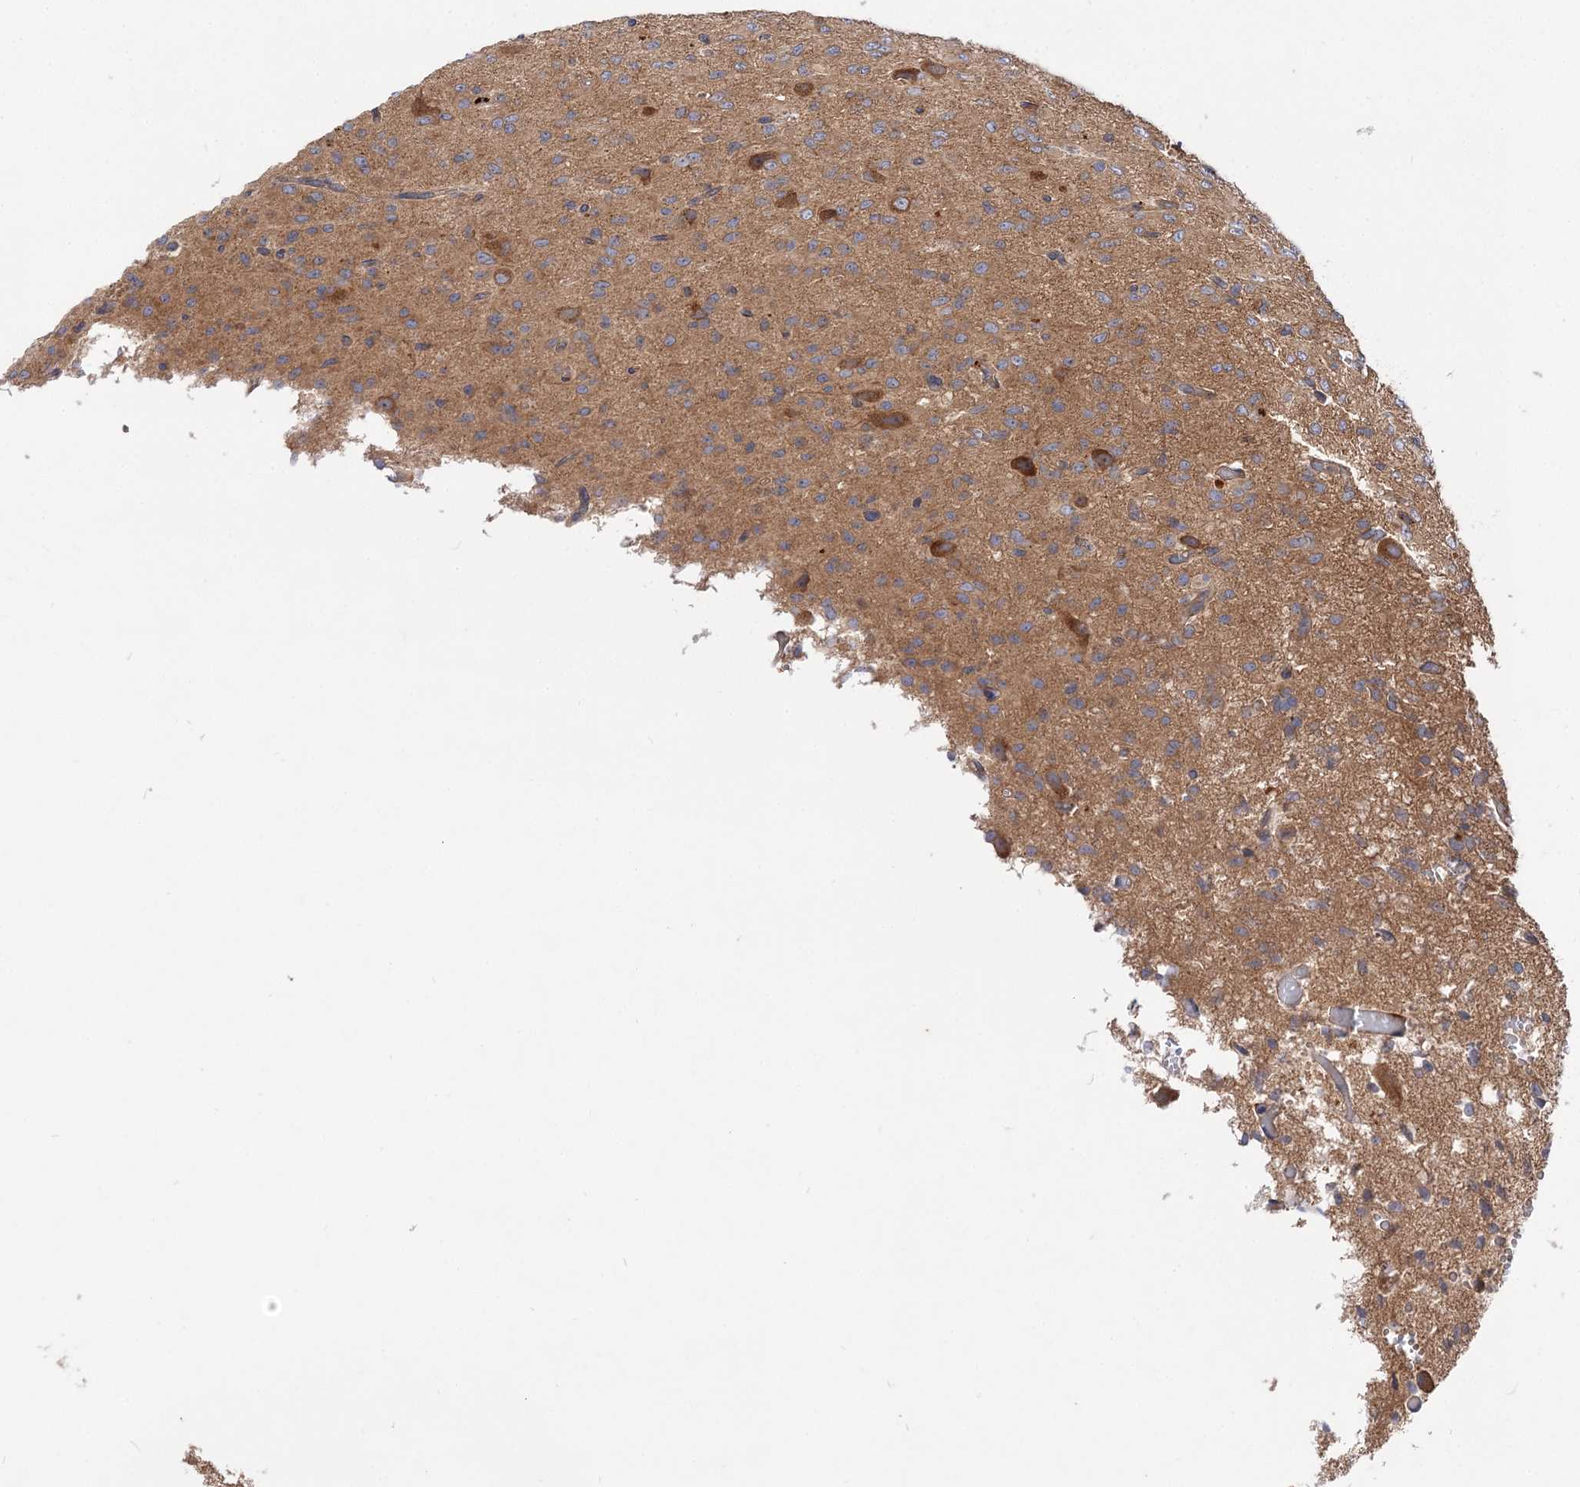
{"staining": {"intensity": "weak", "quantity": ">75%", "location": "cytoplasmic/membranous"}, "tissue": "glioma", "cell_type": "Tumor cells", "image_type": "cancer", "snomed": [{"axis": "morphology", "description": "Glioma, malignant, High grade"}, {"axis": "topography", "description": "Brain"}], "caption": "Glioma tissue displays weak cytoplasmic/membranous positivity in approximately >75% of tumor cells (Brightfield microscopy of DAB IHC at high magnification).", "gene": "PATL1", "patient": {"sex": "female", "age": 59}}